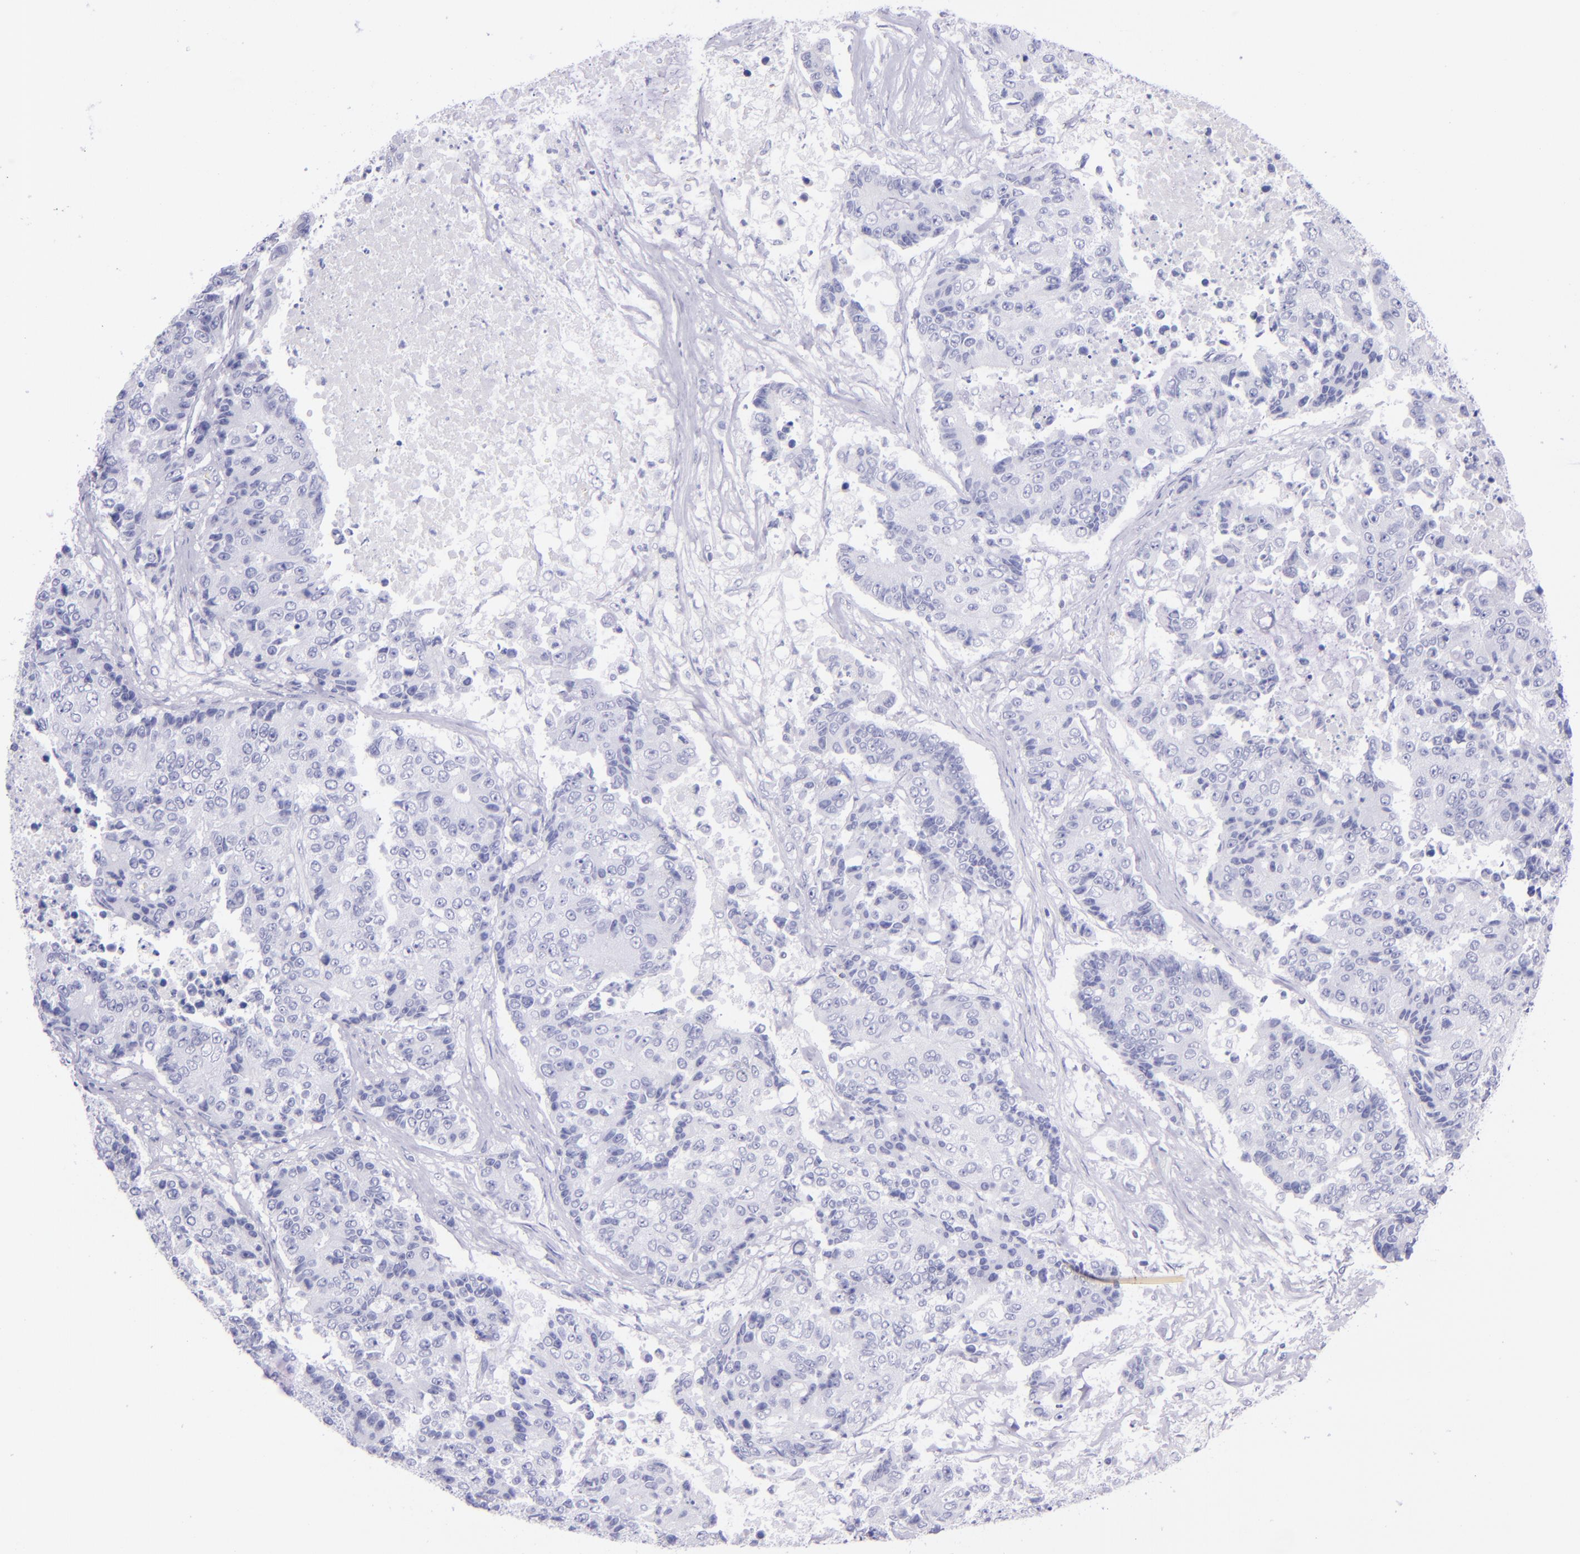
{"staining": {"intensity": "negative", "quantity": "none", "location": "none"}, "tissue": "colorectal cancer", "cell_type": "Tumor cells", "image_type": "cancer", "snomed": [{"axis": "morphology", "description": "Adenocarcinoma, NOS"}, {"axis": "topography", "description": "Colon"}], "caption": "IHC micrograph of human colorectal cancer stained for a protein (brown), which displays no positivity in tumor cells.", "gene": "LAG3", "patient": {"sex": "female", "age": 86}}